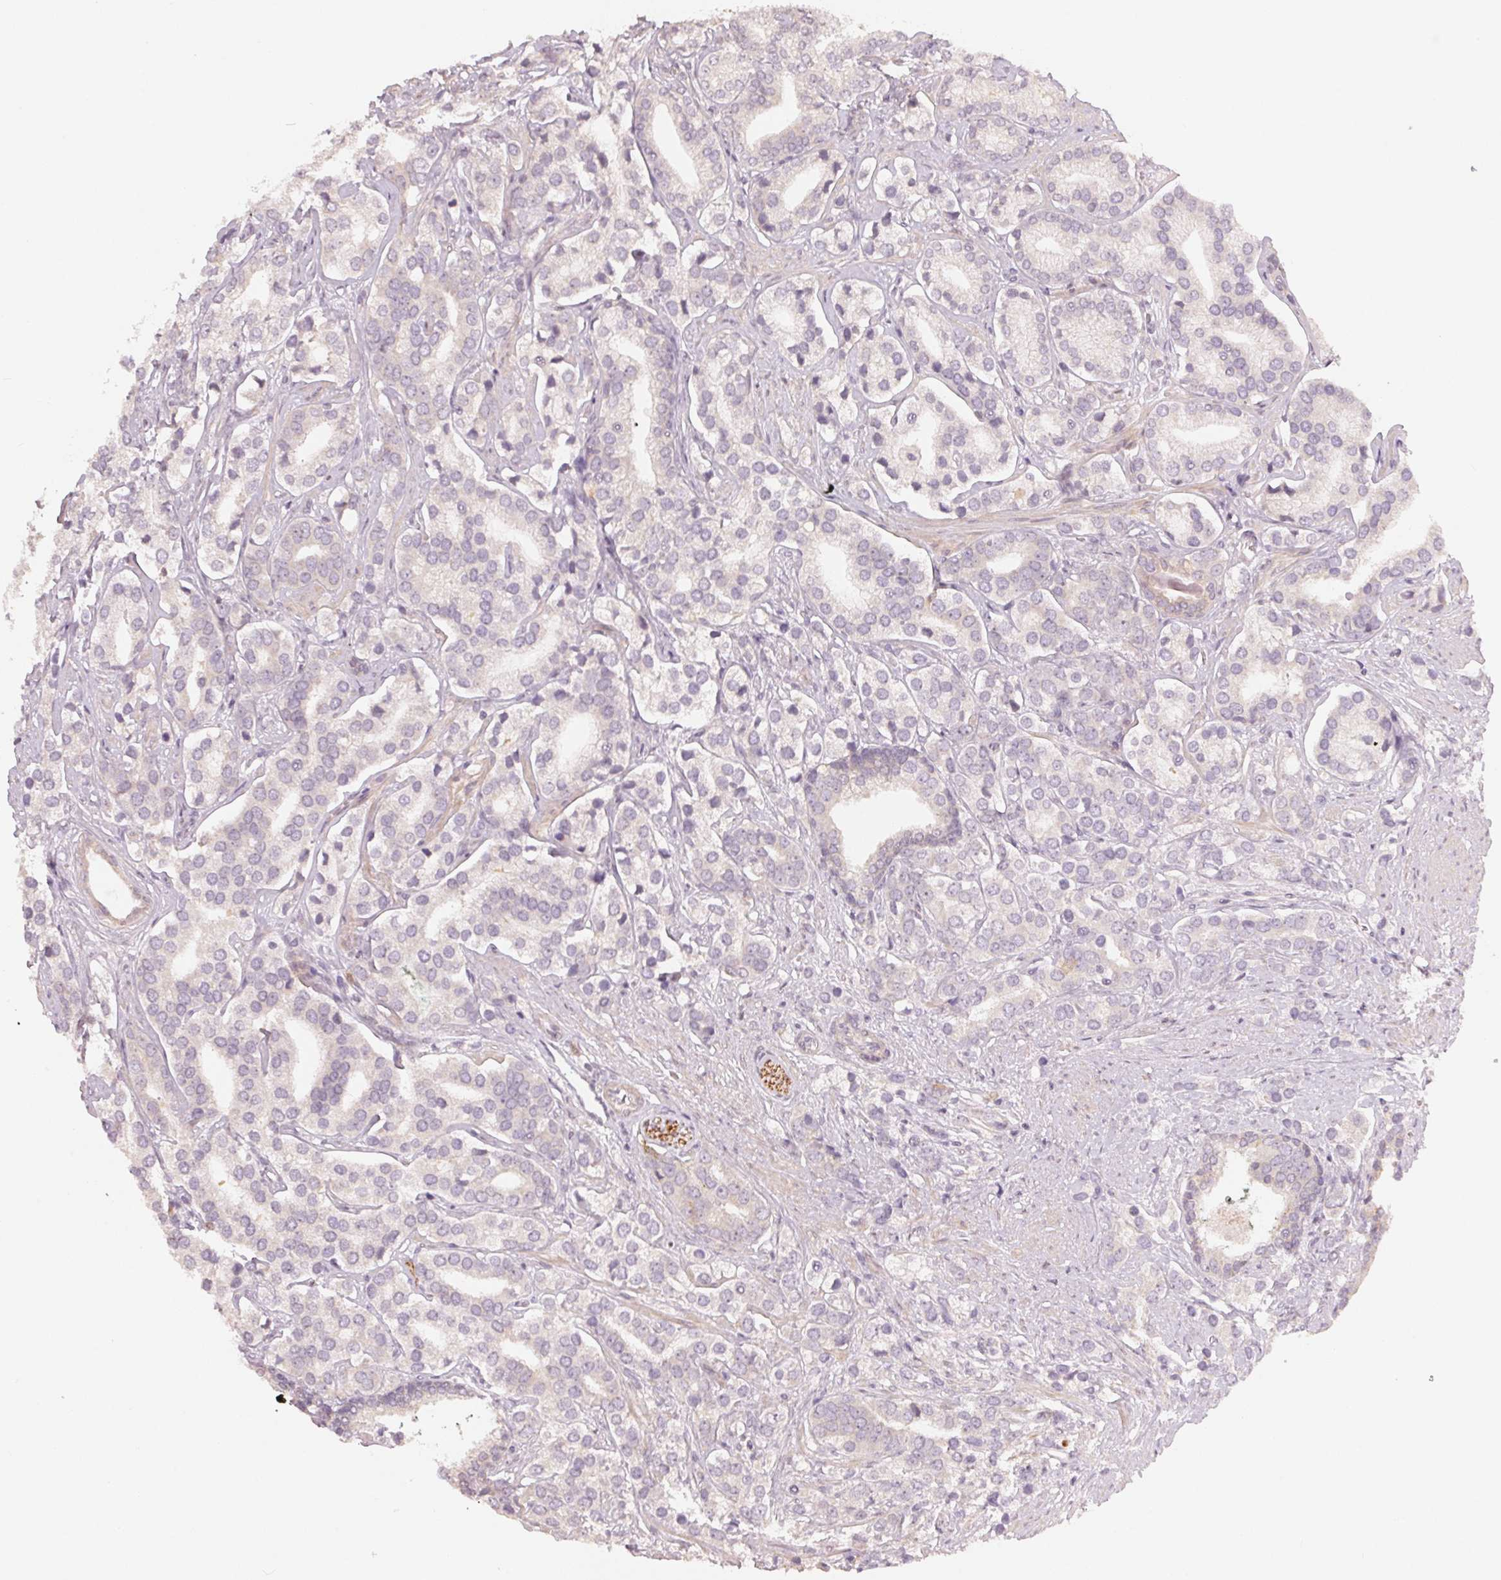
{"staining": {"intensity": "negative", "quantity": "none", "location": "none"}, "tissue": "prostate cancer", "cell_type": "Tumor cells", "image_type": "cancer", "snomed": [{"axis": "morphology", "description": "Adenocarcinoma, High grade"}, {"axis": "topography", "description": "Prostate"}], "caption": "This is an immunohistochemistry (IHC) micrograph of prostate cancer. There is no expression in tumor cells.", "gene": "DENND2C", "patient": {"sex": "male", "age": 58}}